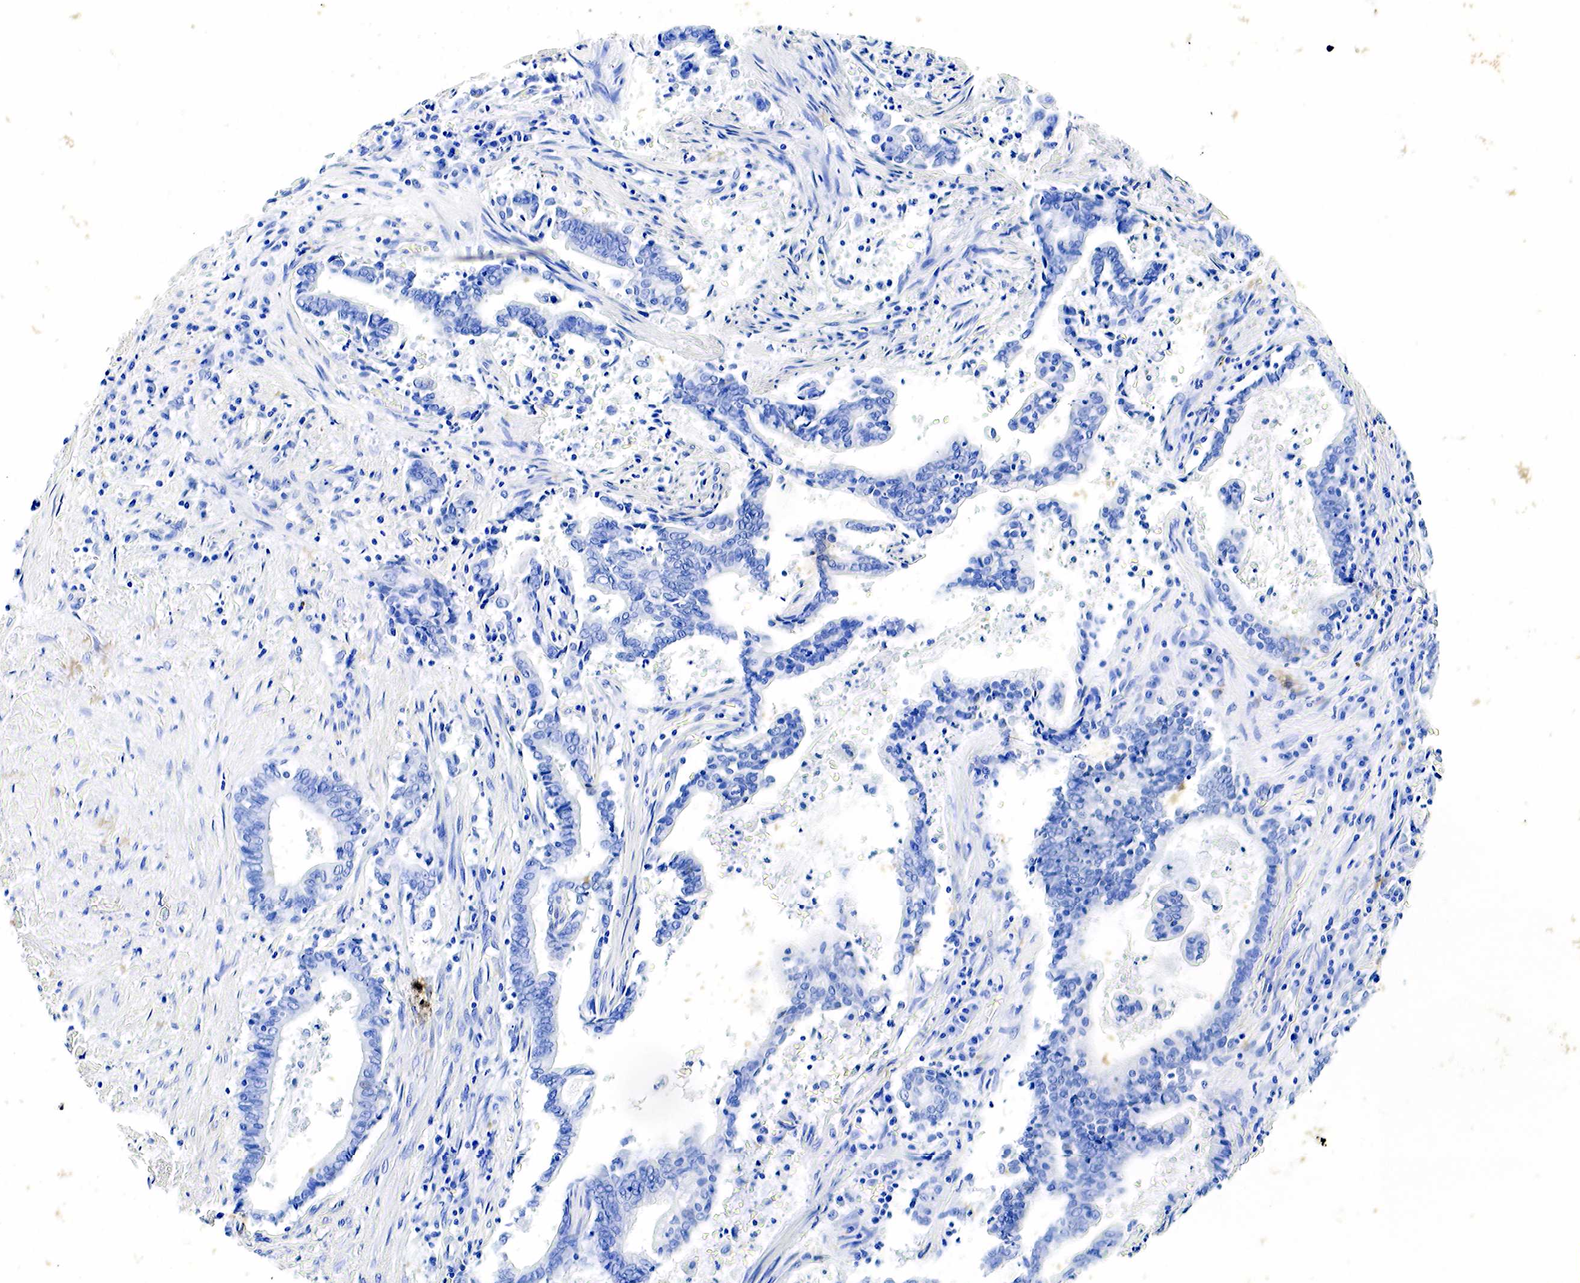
{"staining": {"intensity": "negative", "quantity": "none", "location": "none"}, "tissue": "liver cancer", "cell_type": "Tumor cells", "image_type": "cancer", "snomed": [{"axis": "morphology", "description": "Cholangiocarcinoma"}, {"axis": "topography", "description": "Liver"}], "caption": "This is an IHC histopathology image of human liver cancer. There is no expression in tumor cells.", "gene": "GCG", "patient": {"sex": "male", "age": 57}}